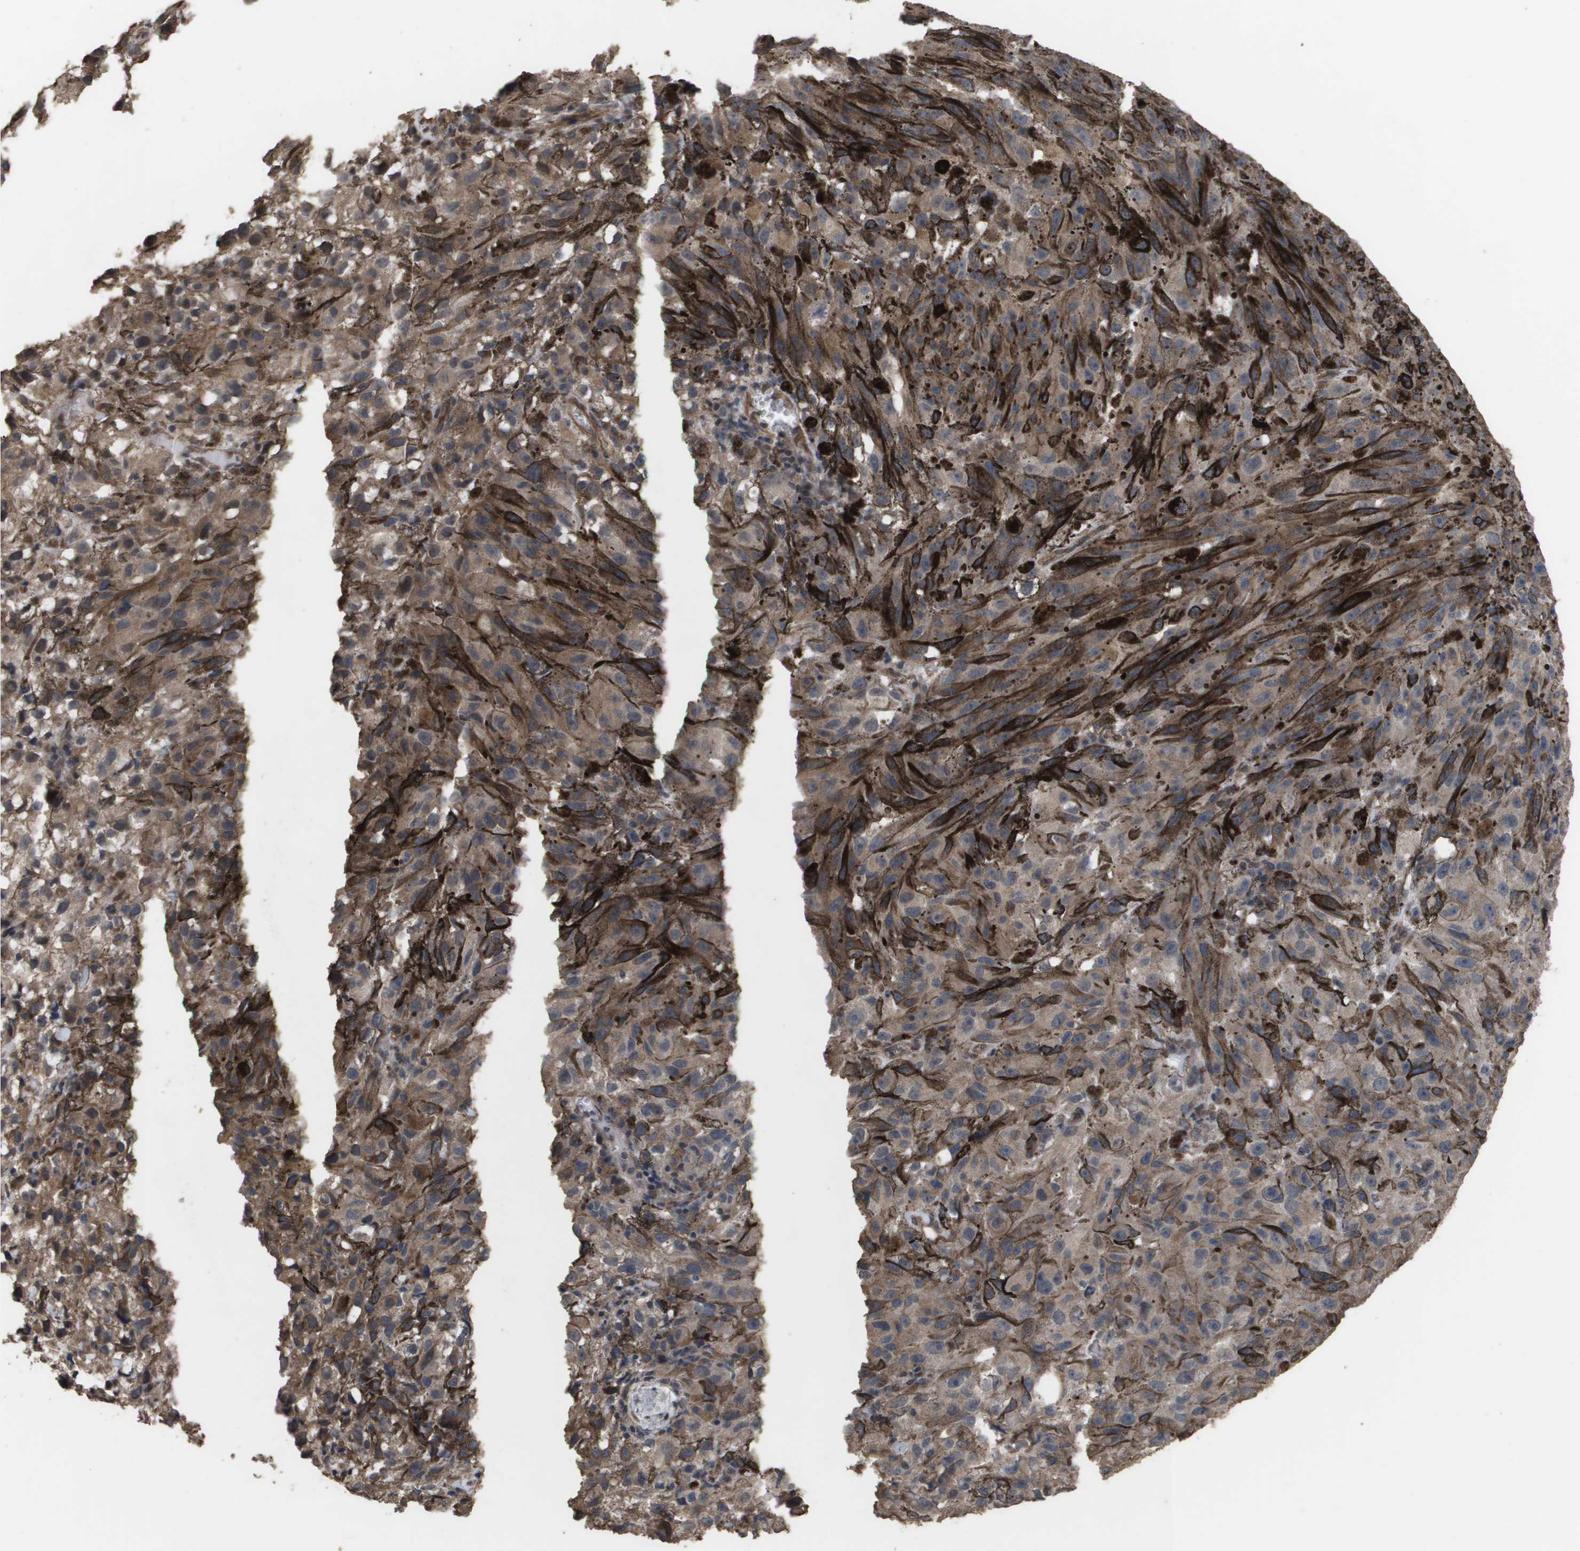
{"staining": {"intensity": "moderate", "quantity": ">75%", "location": "cytoplasmic/membranous"}, "tissue": "melanoma", "cell_type": "Tumor cells", "image_type": "cancer", "snomed": [{"axis": "morphology", "description": "Malignant melanoma, NOS"}, {"axis": "topography", "description": "Skin"}], "caption": "Protein analysis of melanoma tissue exhibits moderate cytoplasmic/membranous expression in approximately >75% of tumor cells. (IHC, brightfield microscopy, high magnification).", "gene": "CUL5", "patient": {"sex": "female", "age": 104}}